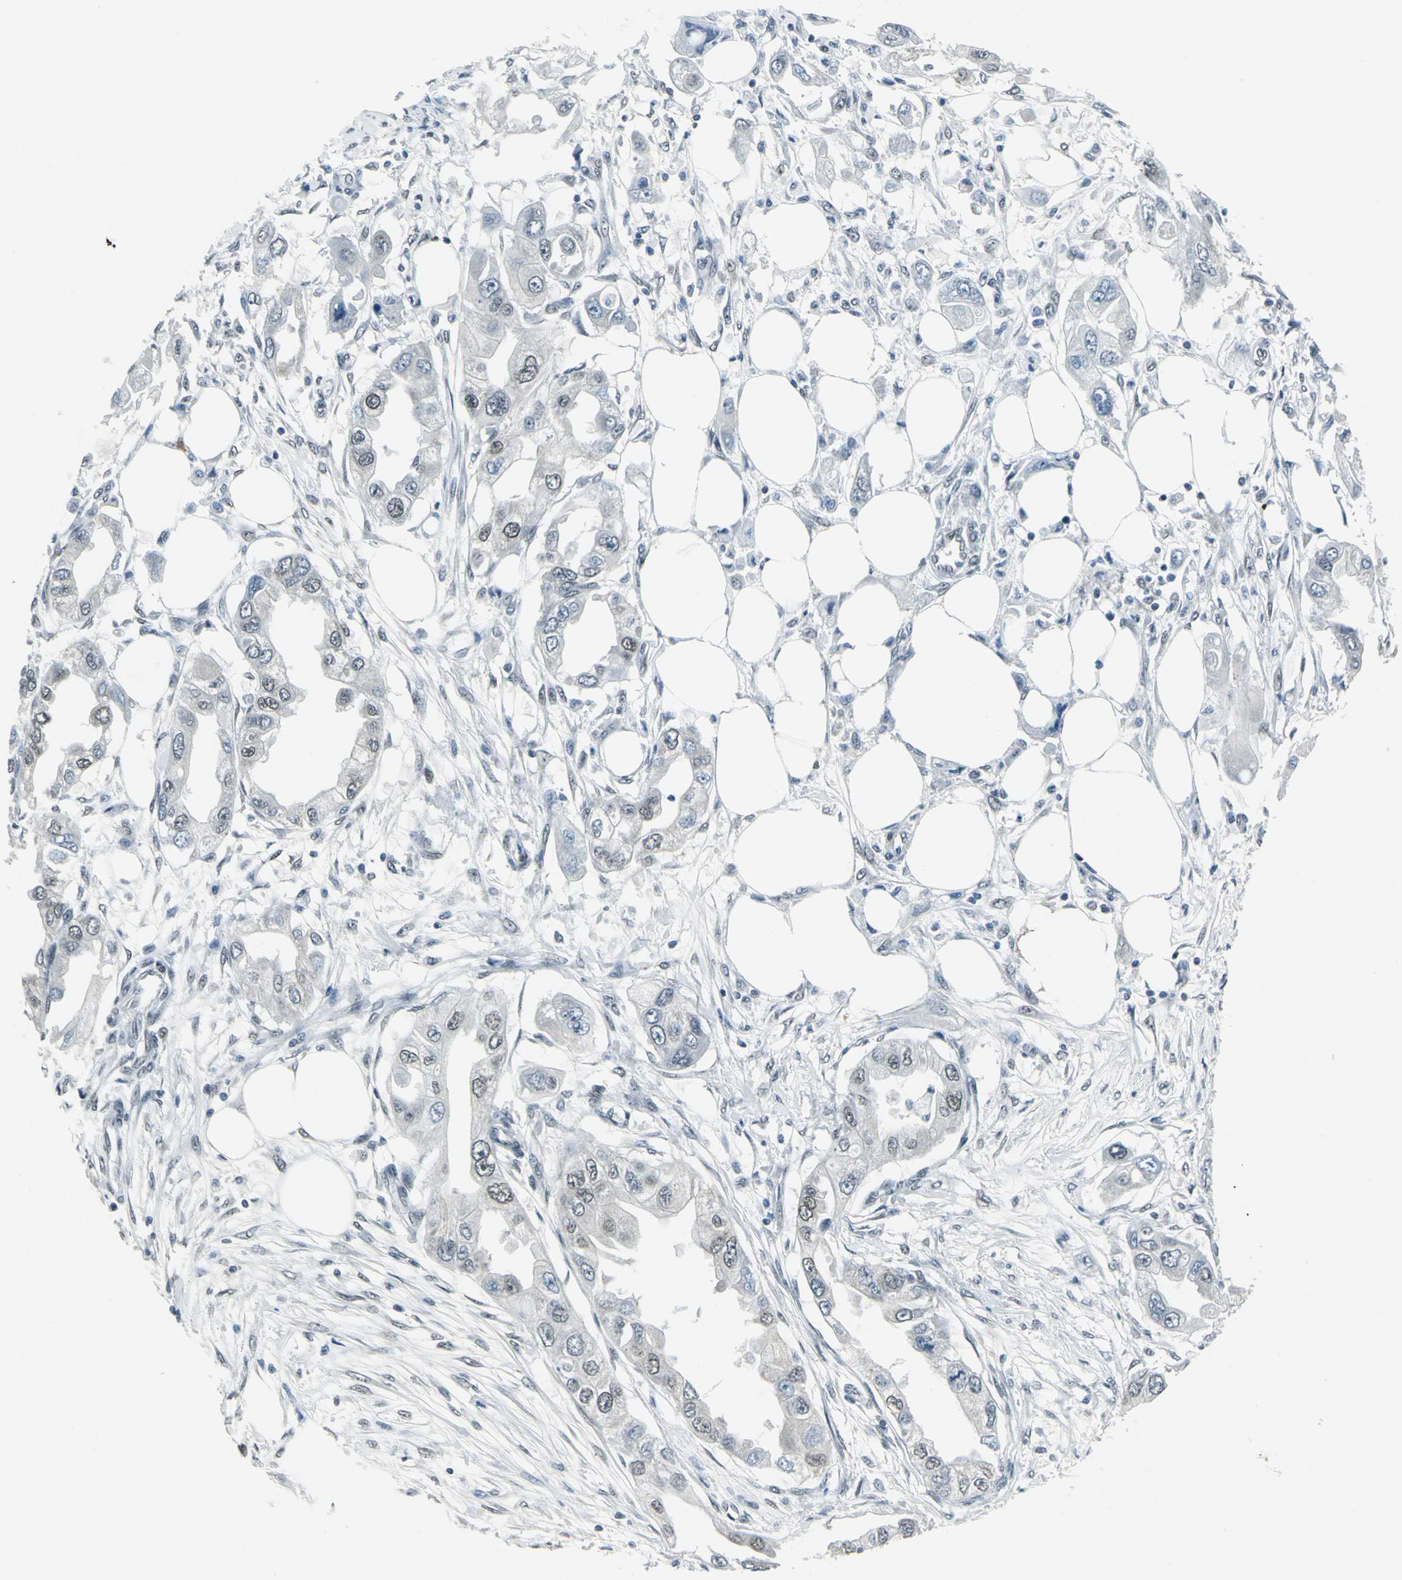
{"staining": {"intensity": "moderate", "quantity": "25%-75%", "location": "nuclear"}, "tissue": "endometrial cancer", "cell_type": "Tumor cells", "image_type": "cancer", "snomed": [{"axis": "morphology", "description": "Adenocarcinoma, NOS"}, {"axis": "topography", "description": "Endometrium"}], "caption": "High-magnification brightfield microscopy of endometrial cancer stained with DAB (brown) and counterstained with hematoxylin (blue). tumor cells exhibit moderate nuclear staining is appreciated in approximately25%-75% of cells.", "gene": "ADNP", "patient": {"sex": "female", "age": 67}}